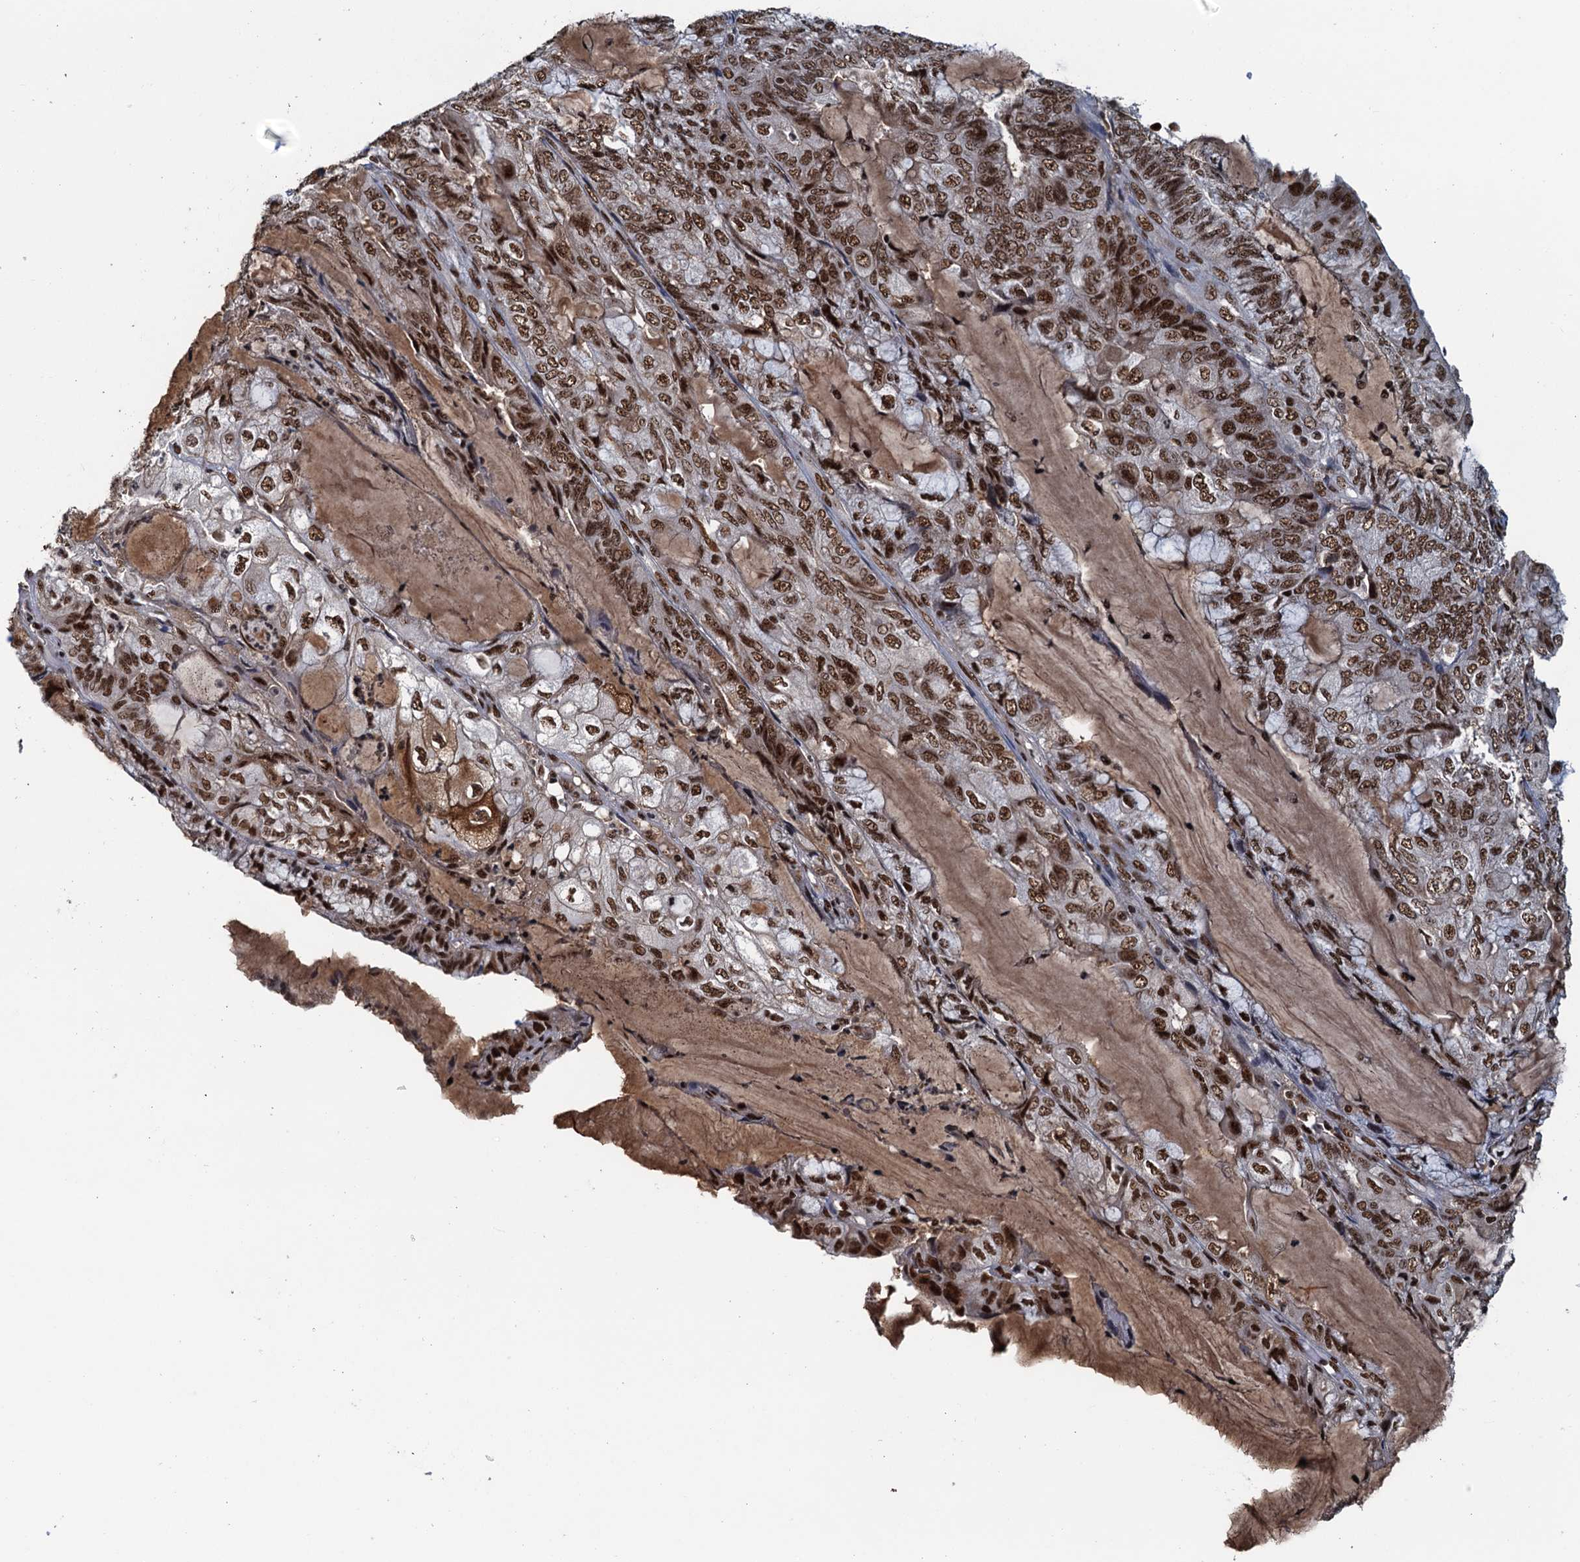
{"staining": {"intensity": "strong", "quantity": ">75%", "location": "nuclear"}, "tissue": "endometrial cancer", "cell_type": "Tumor cells", "image_type": "cancer", "snomed": [{"axis": "morphology", "description": "Adenocarcinoma, NOS"}, {"axis": "topography", "description": "Endometrium"}], "caption": "A high-resolution photomicrograph shows IHC staining of endometrial adenocarcinoma, which demonstrates strong nuclear positivity in approximately >75% of tumor cells.", "gene": "ZC3H18", "patient": {"sex": "female", "age": 81}}